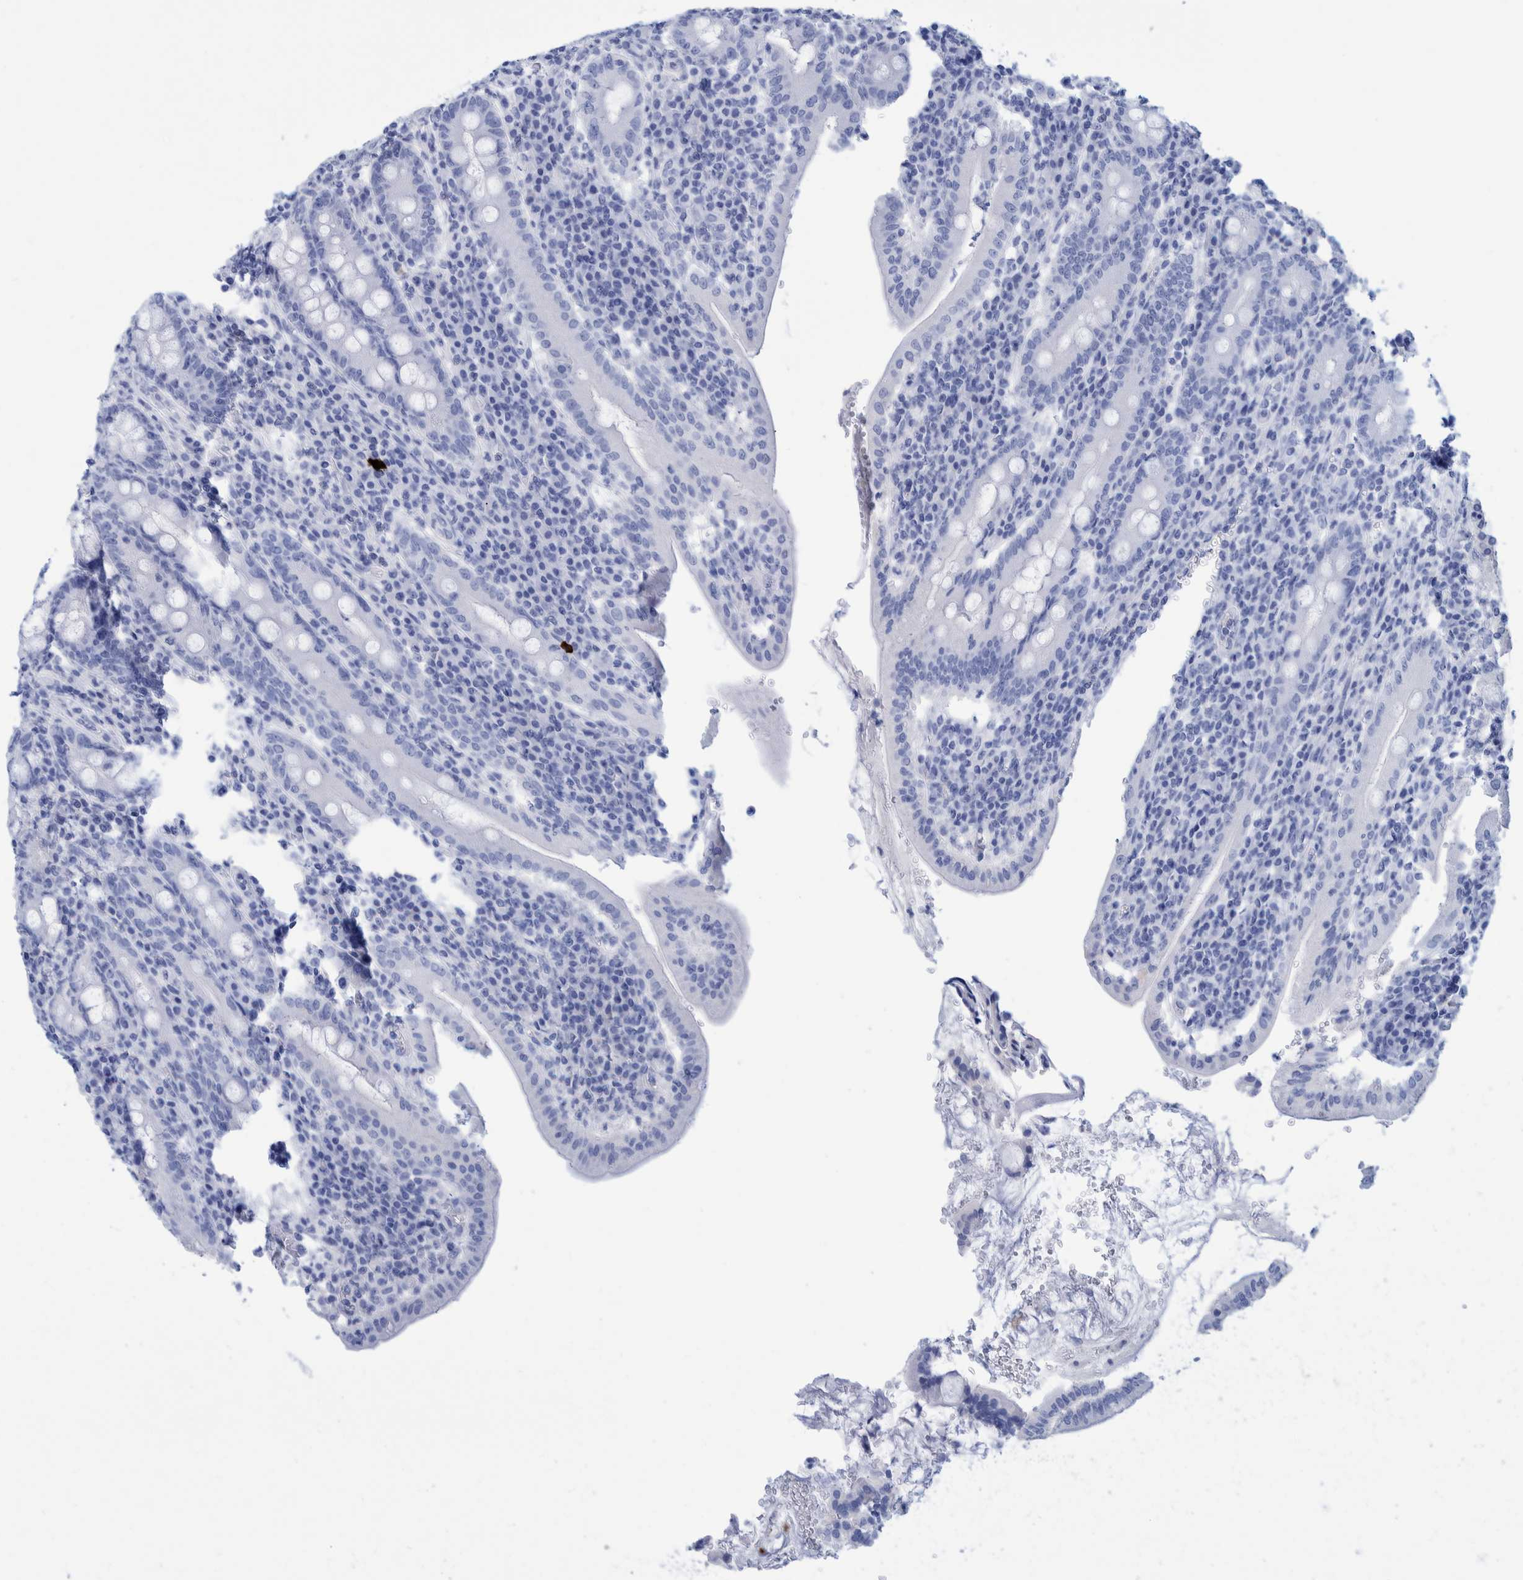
{"staining": {"intensity": "negative", "quantity": "none", "location": "none"}, "tissue": "duodenum", "cell_type": "Glandular cells", "image_type": "normal", "snomed": [{"axis": "morphology", "description": "Normal tissue, NOS"}, {"axis": "morphology", "description": "Adenocarcinoma, NOS"}, {"axis": "topography", "description": "Pancreas"}, {"axis": "topography", "description": "Duodenum"}], "caption": "IHC histopathology image of unremarkable human duodenum stained for a protein (brown), which displays no staining in glandular cells. (DAB (3,3'-diaminobenzidine) IHC visualized using brightfield microscopy, high magnification).", "gene": "PERP", "patient": {"sex": "male", "age": 50}}